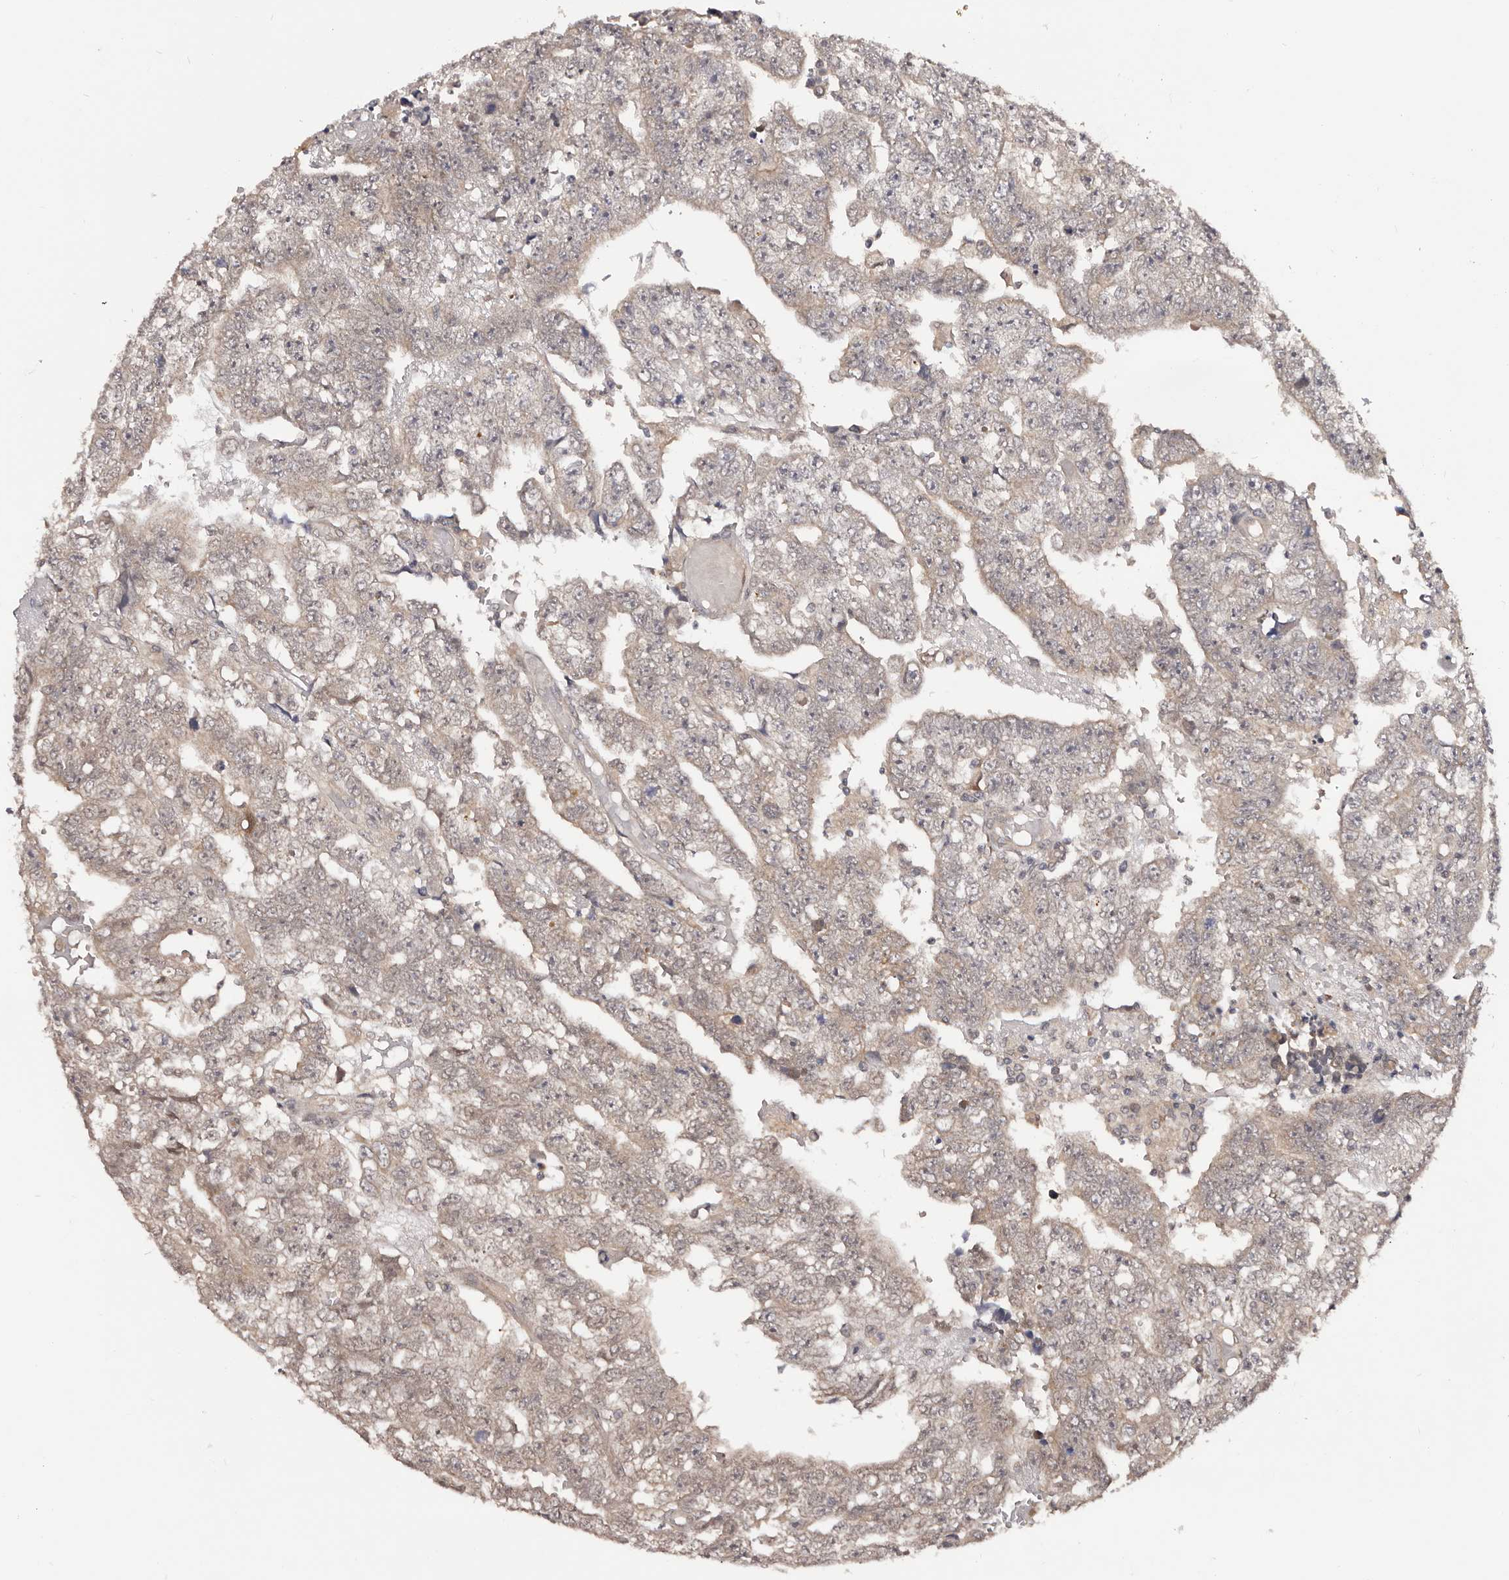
{"staining": {"intensity": "weak", "quantity": "25%-75%", "location": "cytoplasmic/membranous"}, "tissue": "testis cancer", "cell_type": "Tumor cells", "image_type": "cancer", "snomed": [{"axis": "morphology", "description": "Carcinoma, Embryonal, NOS"}, {"axis": "topography", "description": "Testis"}], "caption": "This micrograph demonstrates IHC staining of human testis cancer (embryonal carcinoma), with low weak cytoplasmic/membranous positivity in about 25%-75% of tumor cells.", "gene": "MDP1", "patient": {"sex": "male", "age": 25}}